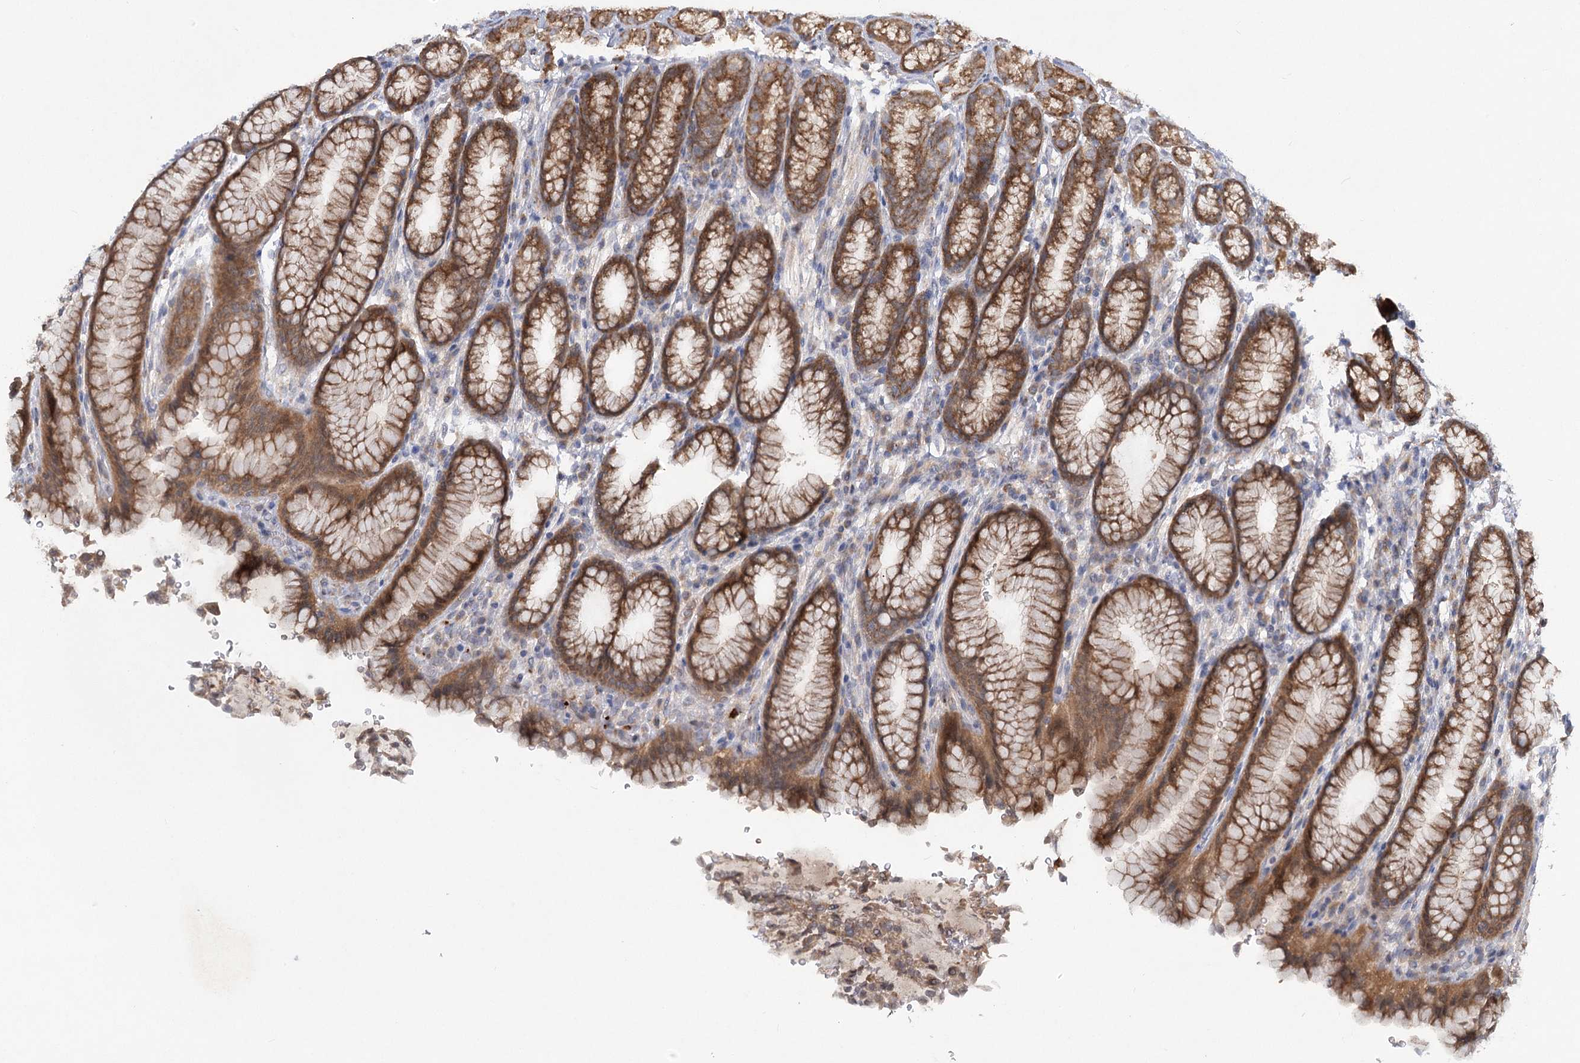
{"staining": {"intensity": "moderate", "quantity": ">75%", "location": "cytoplasmic/membranous"}, "tissue": "stomach", "cell_type": "Glandular cells", "image_type": "normal", "snomed": [{"axis": "morphology", "description": "Normal tissue, NOS"}, {"axis": "topography", "description": "Stomach"}], "caption": "Glandular cells exhibit medium levels of moderate cytoplasmic/membranous staining in about >75% of cells in benign stomach. The staining is performed using DAB (3,3'-diaminobenzidine) brown chromogen to label protein expression. The nuclei are counter-stained blue using hematoxylin.", "gene": "PYROXD2", "patient": {"sex": "male", "age": 42}}